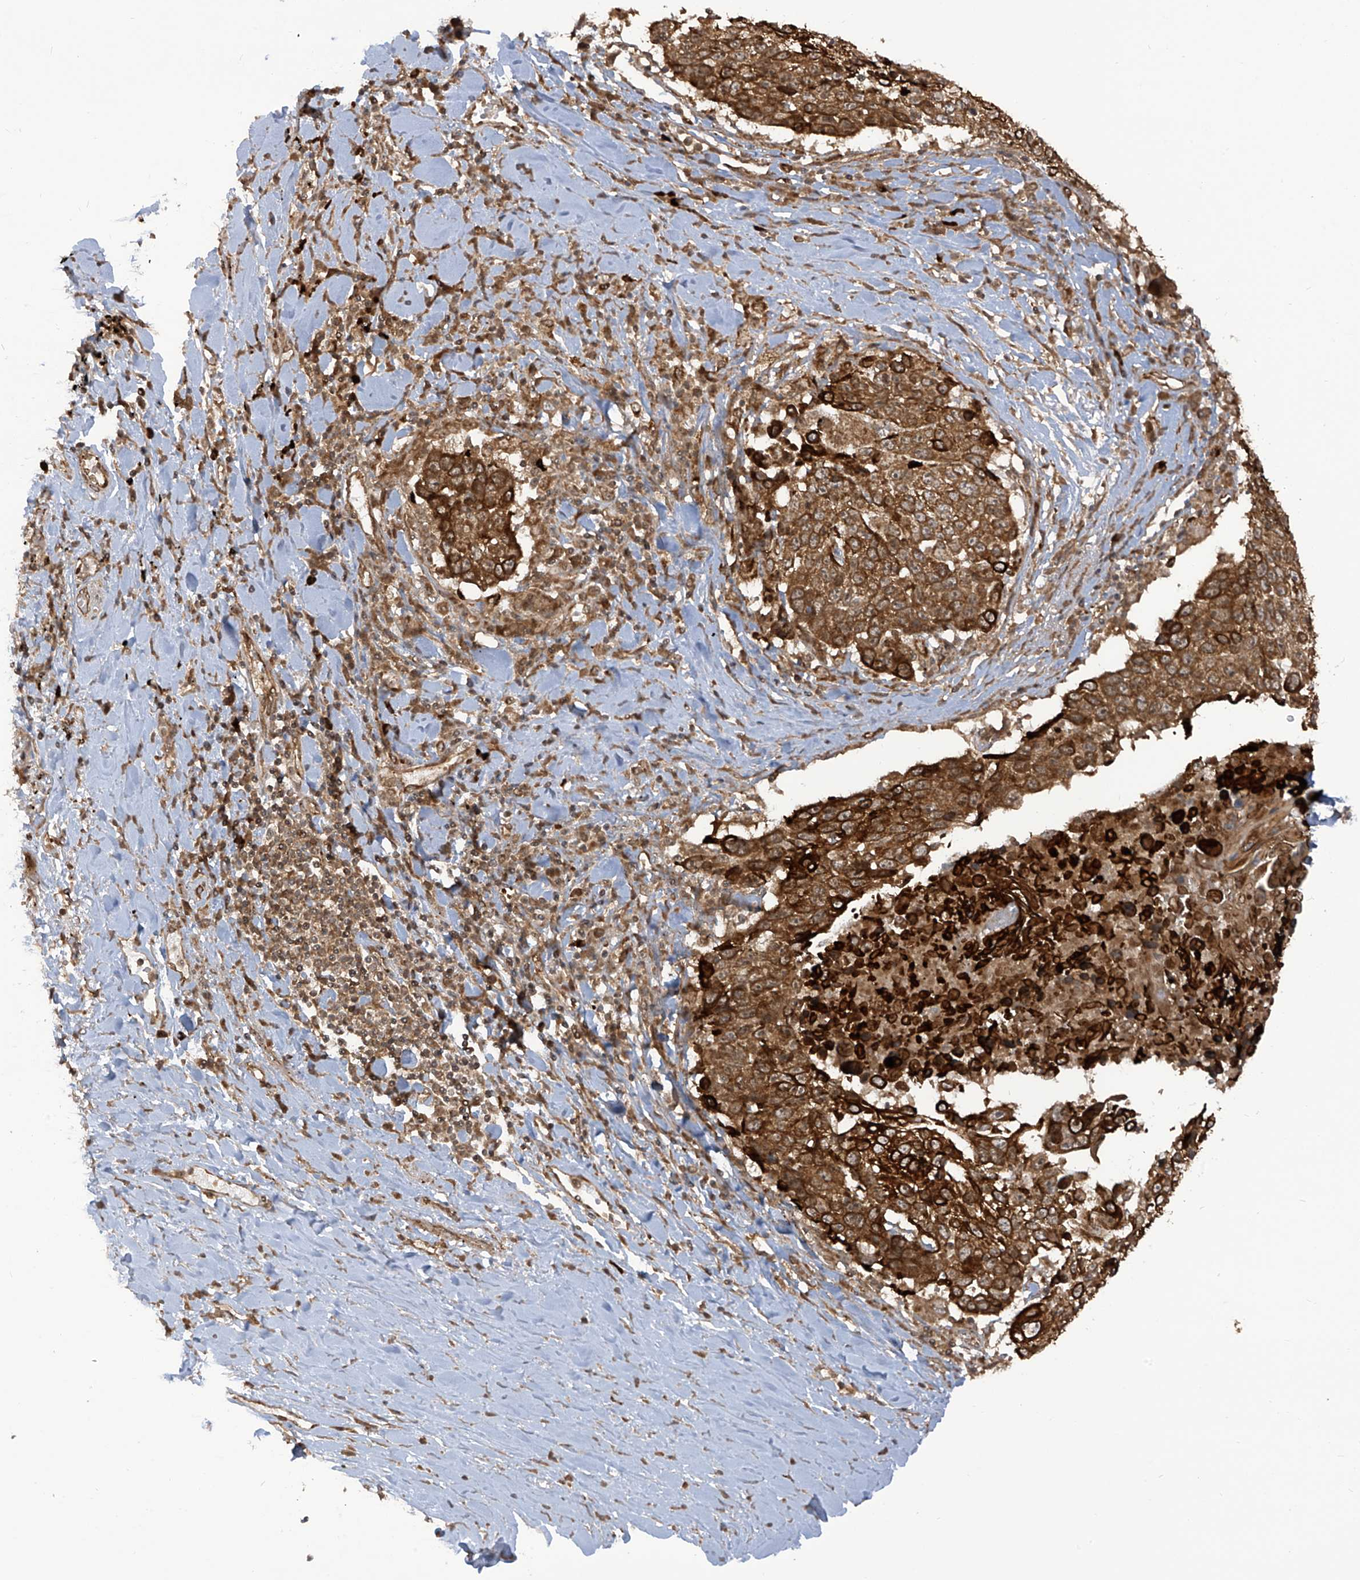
{"staining": {"intensity": "strong", "quantity": ">75%", "location": "cytoplasmic/membranous"}, "tissue": "lung cancer", "cell_type": "Tumor cells", "image_type": "cancer", "snomed": [{"axis": "morphology", "description": "Squamous cell carcinoma, NOS"}, {"axis": "topography", "description": "Lung"}], "caption": "DAB (3,3'-diaminobenzidine) immunohistochemical staining of human squamous cell carcinoma (lung) shows strong cytoplasmic/membranous protein staining in about >75% of tumor cells.", "gene": "TRIM67", "patient": {"sex": "male", "age": 66}}